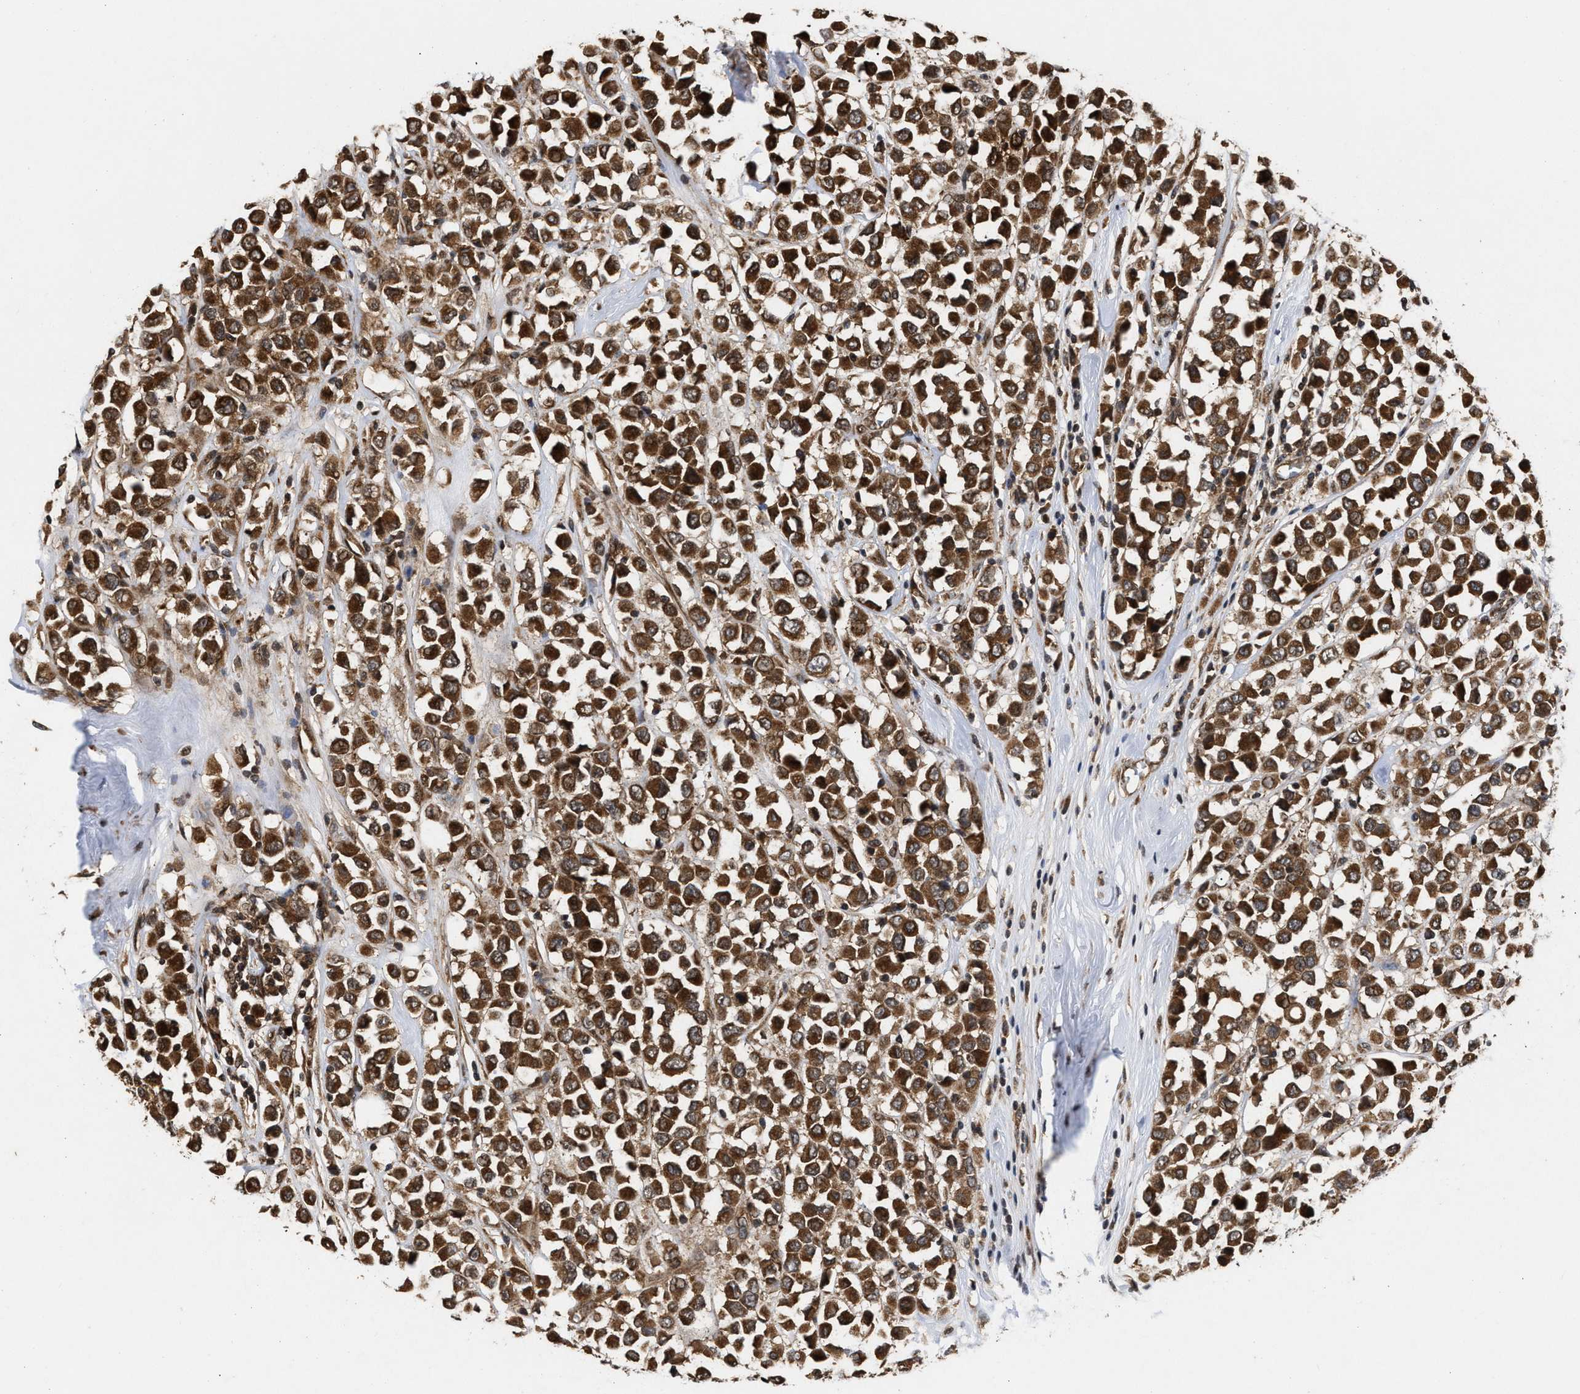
{"staining": {"intensity": "strong", "quantity": ">75%", "location": "cytoplasmic/membranous"}, "tissue": "breast cancer", "cell_type": "Tumor cells", "image_type": "cancer", "snomed": [{"axis": "morphology", "description": "Duct carcinoma"}, {"axis": "topography", "description": "Breast"}], "caption": "IHC of human breast cancer demonstrates high levels of strong cytoplasmic/membranous staining in approximately >75% of tumor cells.", "gene": "CFLAR", "patient": {"sex": "female", "age": 61}}